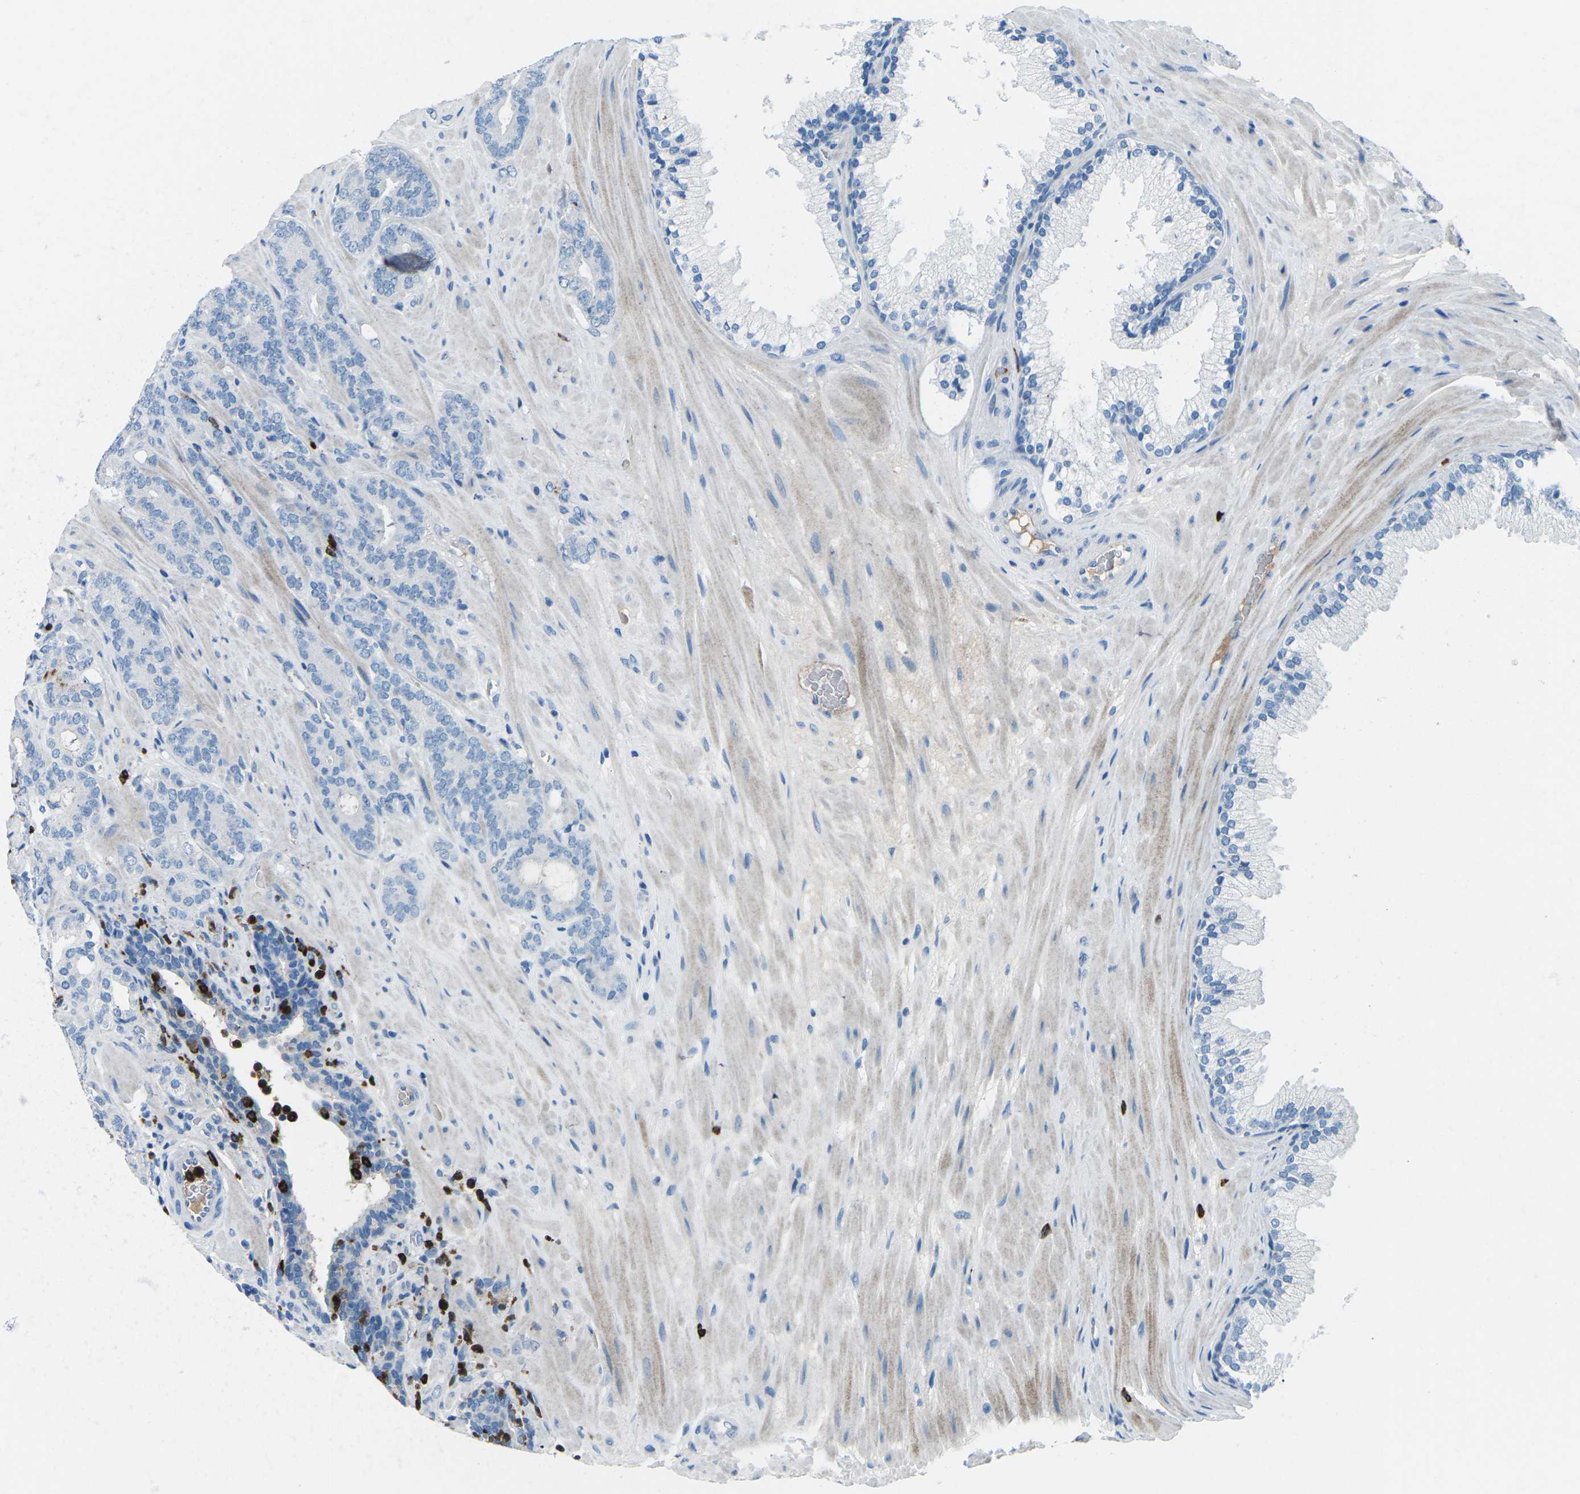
{"staining": {"intensity": "negative", "quantity": "none", "location": "none"}, "tissue": "prostate cancer", "cell_type": "Tumor cells", "image_type": "cancer", "snomed": [{"axis": "morphology", "description": "Adenocarcinoma, Low grade"}, {"axis": "topography", "description": "Prostate"}], "caption": "This is a micrograph of immunohistochemistry staining of low-grade adenocarcinoma (prostate), which shows no staining in tumor cells. The staining was performed using DAB to visualize the protein expression in brown, while the nuclei were stained in blue with hematoxylin (Magnification: 20x).", "gene": "FCN1", "patient": {"sex": "male", "age": 63}}